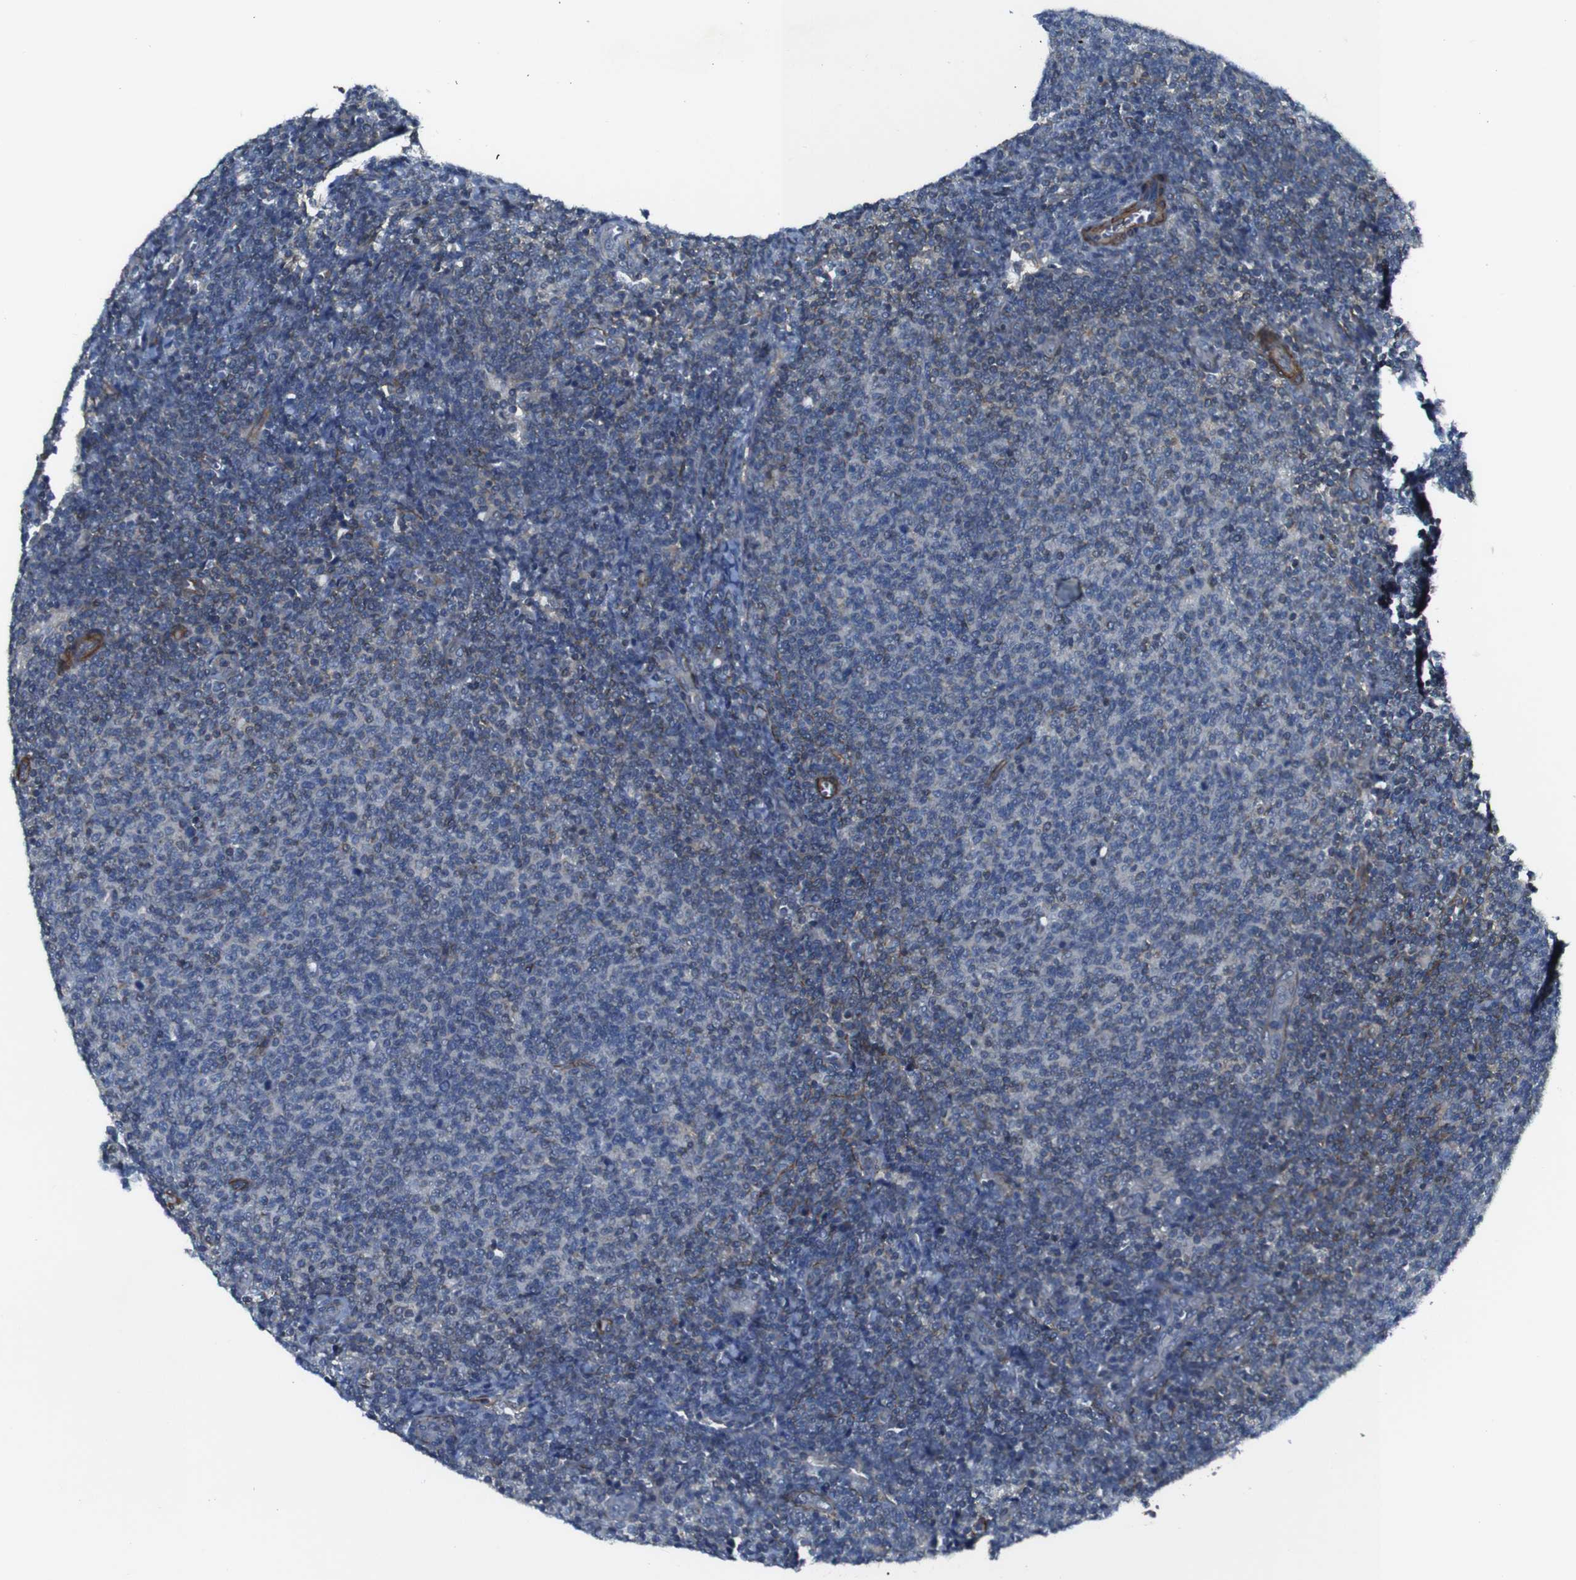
{"staining": {"intensity": "negative", "quantity": "none", "location": "none"}, "tissue": "lymphoma", "cell_type": "Tumor cells", "image_type": "cancer", "snomed": [{"axis": "morphology", "description": "Malignant lymphoma, non-Hodgkin's type, Low grade"}, {"axis": "topography", "description": "Lymph node"}], "caption": "Human lymphoma stained for a protein using IHC reveals no staining in tumor cells.", "gene": "GGT7", "patient": {"sex": "male", "age": 66}}